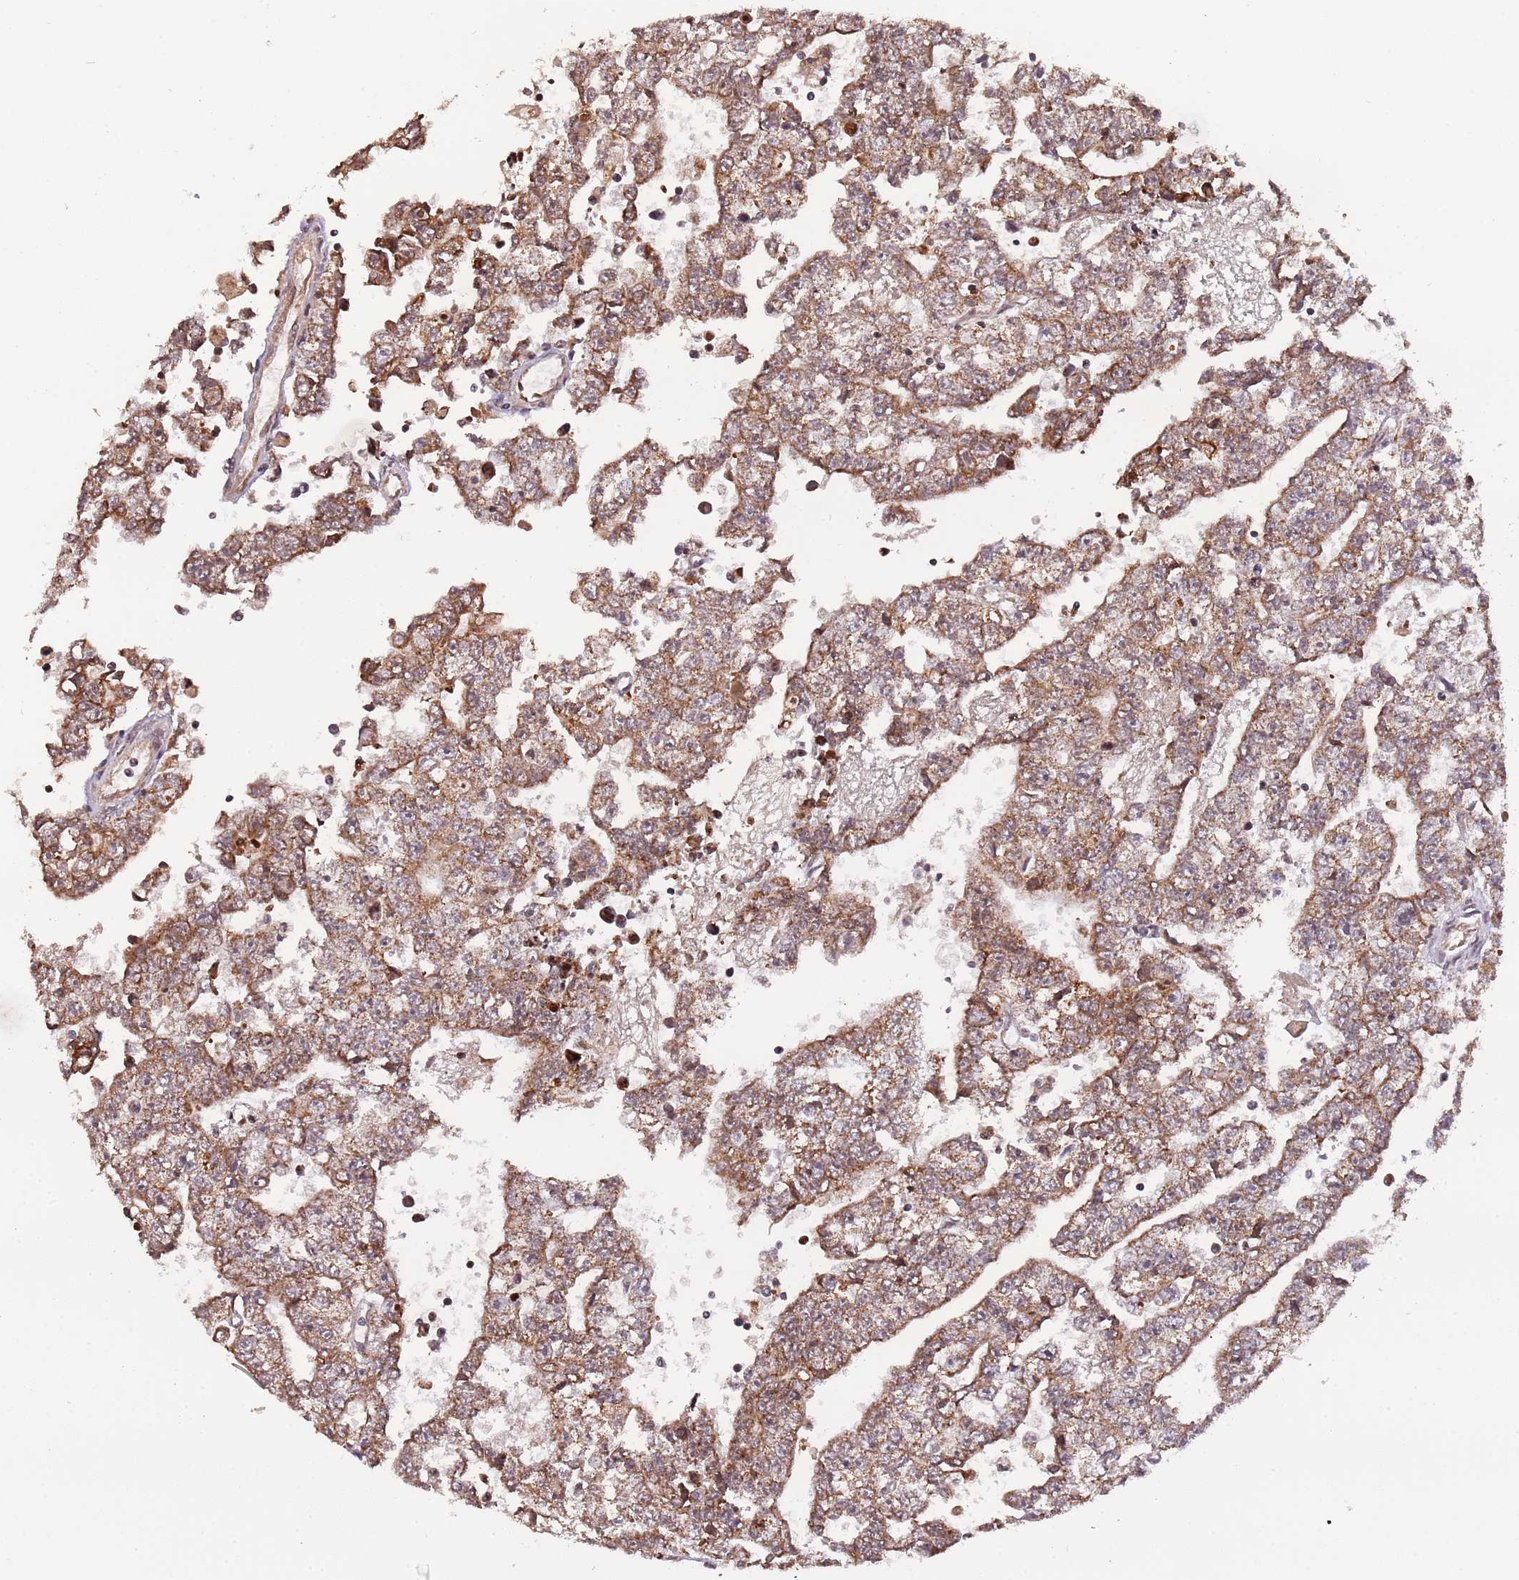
{"staining": {"intensity": "moderate", "quantity": ">75%", "location": "cytoplasmic/membranous"}, "tissue": "testis cancer", "cell_type": "Tumor cells", "image_type": "cancer", "snomed": [{"axis": "morphology", "description": "Carcinoma, Embryonal, NOS"}, {"axis": "topography", "description": "Testis"}], "caption": "Approximately >75% of tumor cells in testis cancer (embryonal carcinoma) demonstrate moderate cytoplasmic/membranous protein expression as visualized by brown immunohistochemical staining.", "gene": "SAMSN1", "patient": {"sex": "male", "age": 25}}